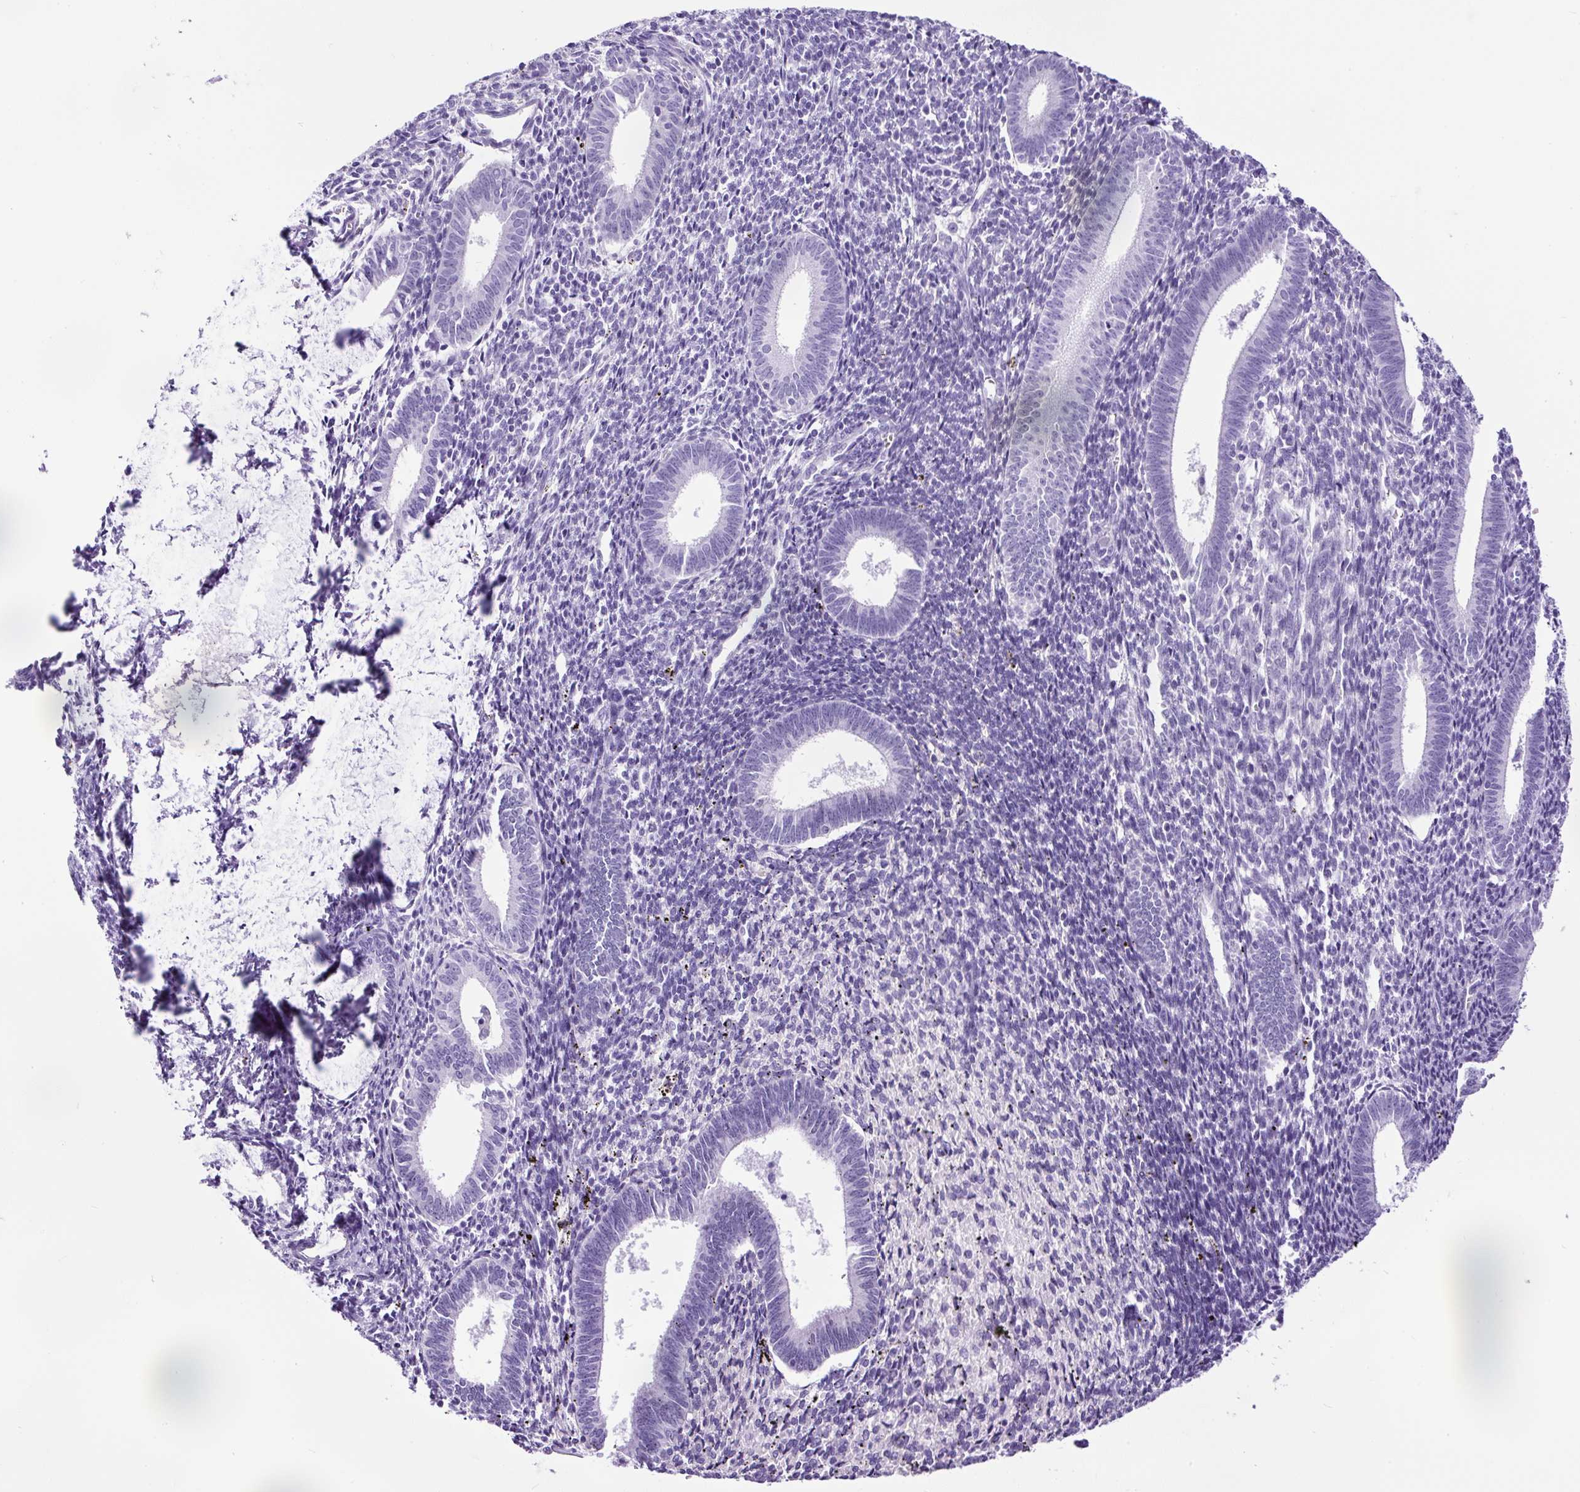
{"staining": {"intensity": "negative", "quantity": "none", "location": "none"}, "tissue": "endometrium", "cell_type": "Cells in endometrial stroma", "image_type": "normal", "snomed": [{"axis": "morphology", "description": "Normal tissue, NOS"}, {"axis": "topography", "description": "Endometrium"}], "caption": "DAB immunohistochemical staining of normal endometrium reveals no significant expression in cells in endometrial stroma.", "gene": "CEL", "patient": {"sex": "female", "age": 41}}